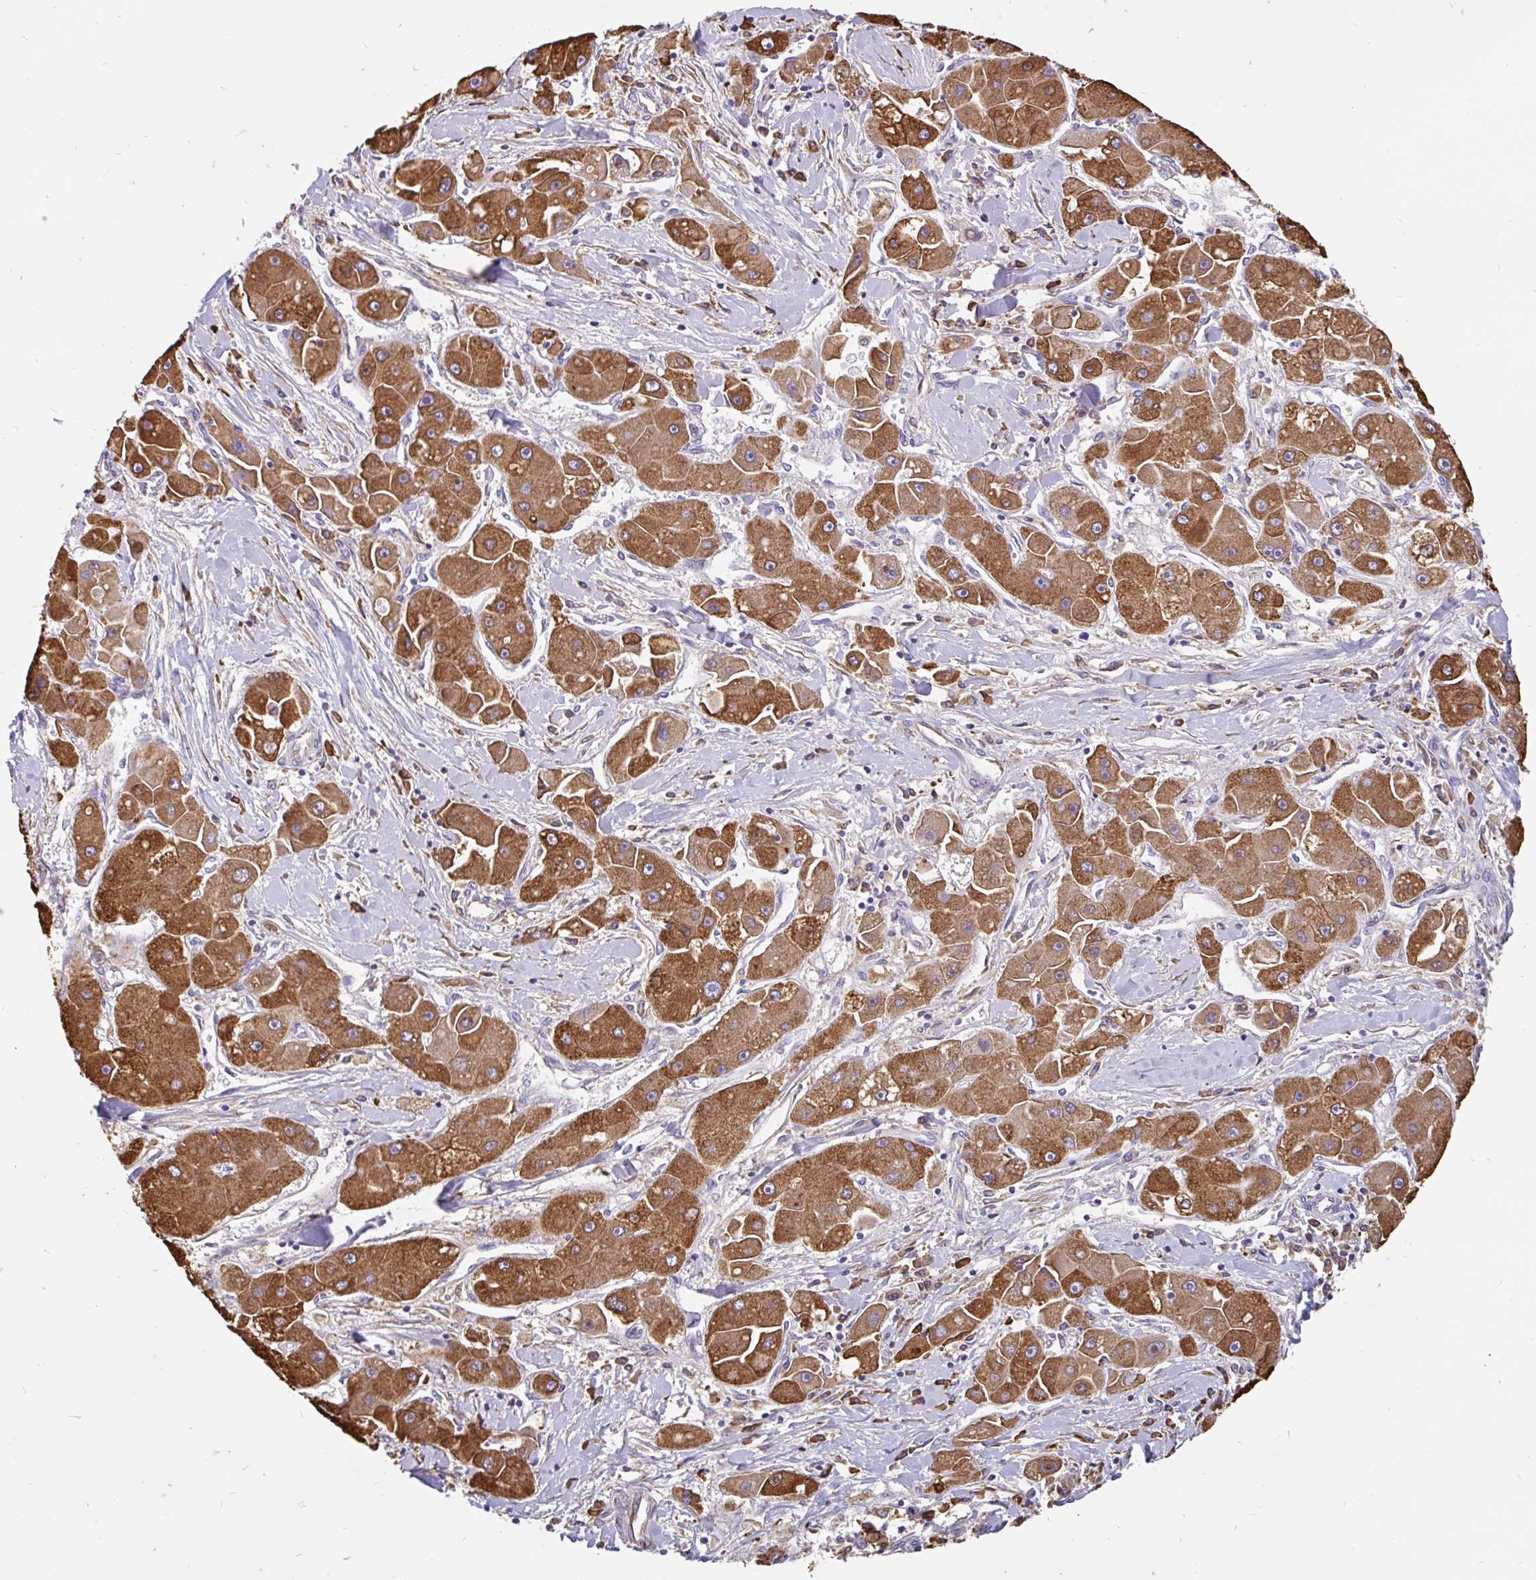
{"staining": {"intensity": "strong", "quantity": ">75%", "location": "cytoplasmic/membranous"}, "tissue": "liver cancer", "cell_type": "Tumor cells", "image_type": "cancer", "snomed": [{"axis": "morphology", "description": "Carcinoma, Hepatocellular, NOS"}, {"axis": "topography", "description": "Liver"}], "caption": "The histopathology image demonstrates a brown stain indicating the presence of a protein in the cytoplasmic/membranous of tumor cells in liver cancer (hepatocellular carcinoma). Nuclei are stained in blue.", "gene": "EML5", "patient": {"sex": "male", "age": 24}}